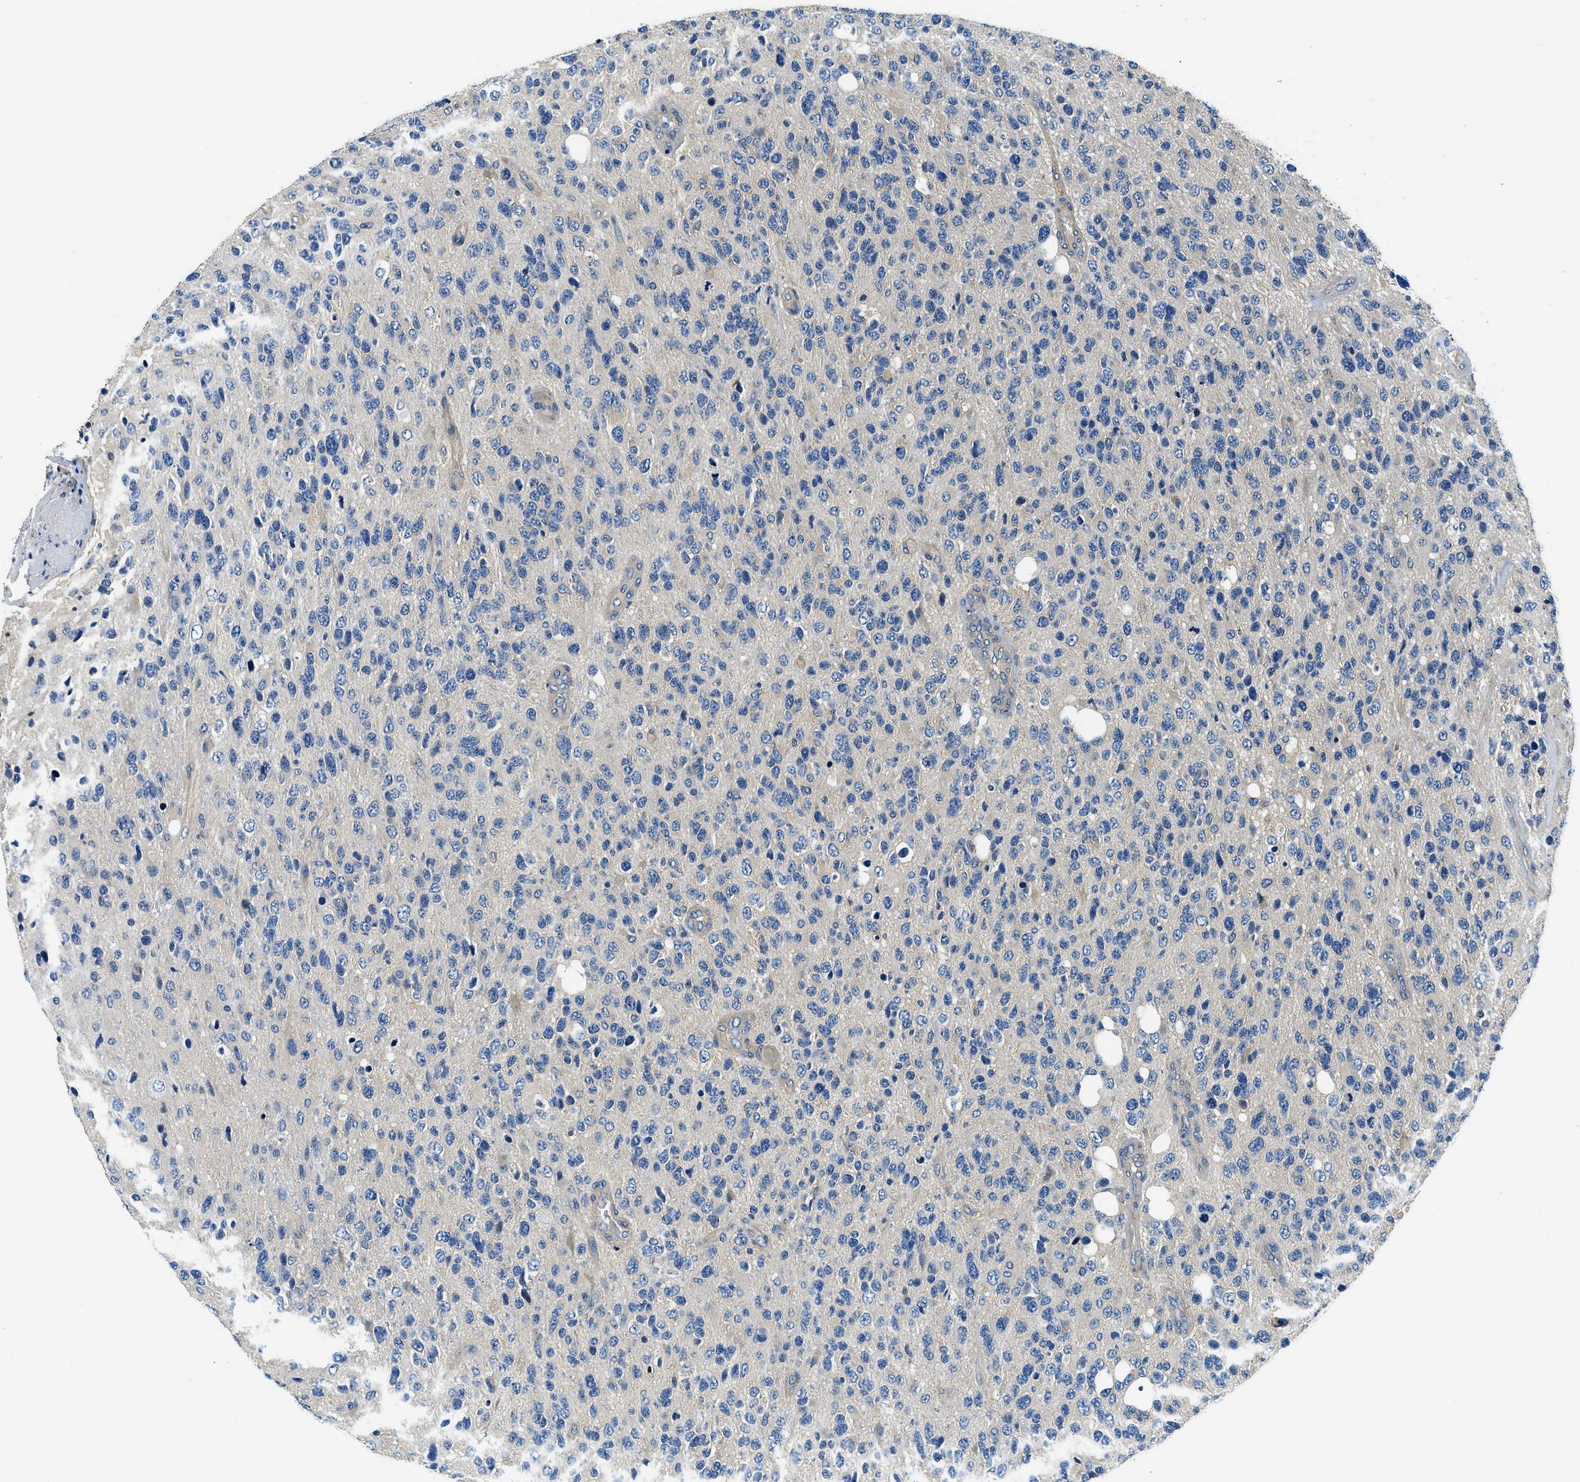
{"staining": {"intensity": "negative", "quantity": "none", "location": "none"}, "tissue": "glioma", "cell_type": "Tumor cells", "image_type": "cancer", "snomed": [{"axis": "morphology", "description": "Glioma, malignant, High grade"}, {"axis": "topography", "description": "Brain"}], "caption": "Tumor cells are negative for protein expression in human glioma. (Immunohistochemistry (ihc), brightfield microscopy, high magnification).", "gene": "TWF1", "patient": {"sex": "female", "age": 58}}